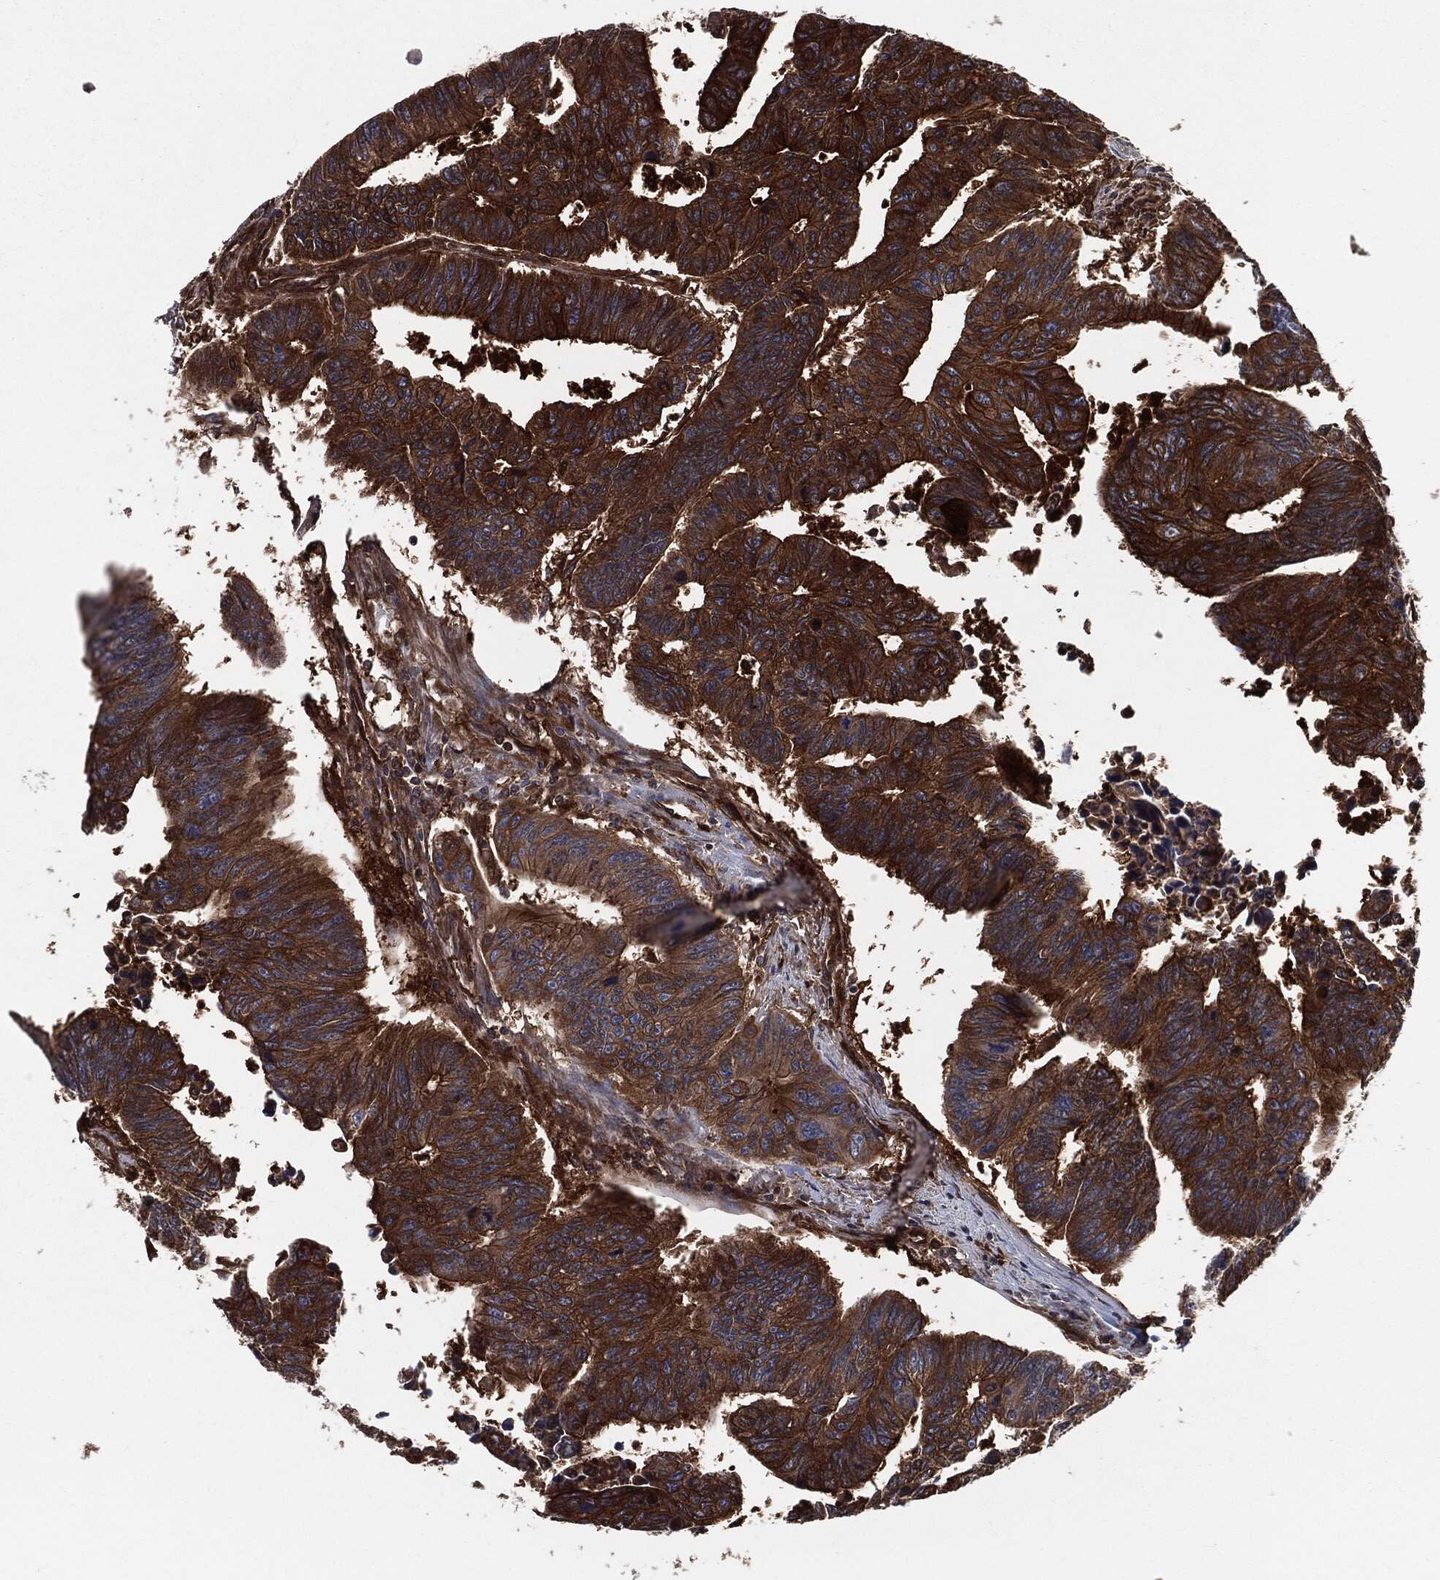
{"staining": {"intensity": "strong", "quantity": ">75%", "location": "cytoplasmic/membranous"}, "tissue": "colorectal cancer", "cell_type": "Tumor cells", "image_type": "cancer", "snomed": [{"axis": "morphology", "description": "Adenocarcinoma, NOS"}, {"axis": "topography", "description": "Rectum"}], "caption": "Protein expression by immunohistochemistry (IHC) shows strong cytoplasmic/membranous staining in about >75% of tumor cells in adenocarcinoma (colorectal).", "gene": "XPNPEP1", "patient": {"sex": "female", "age": 85}}